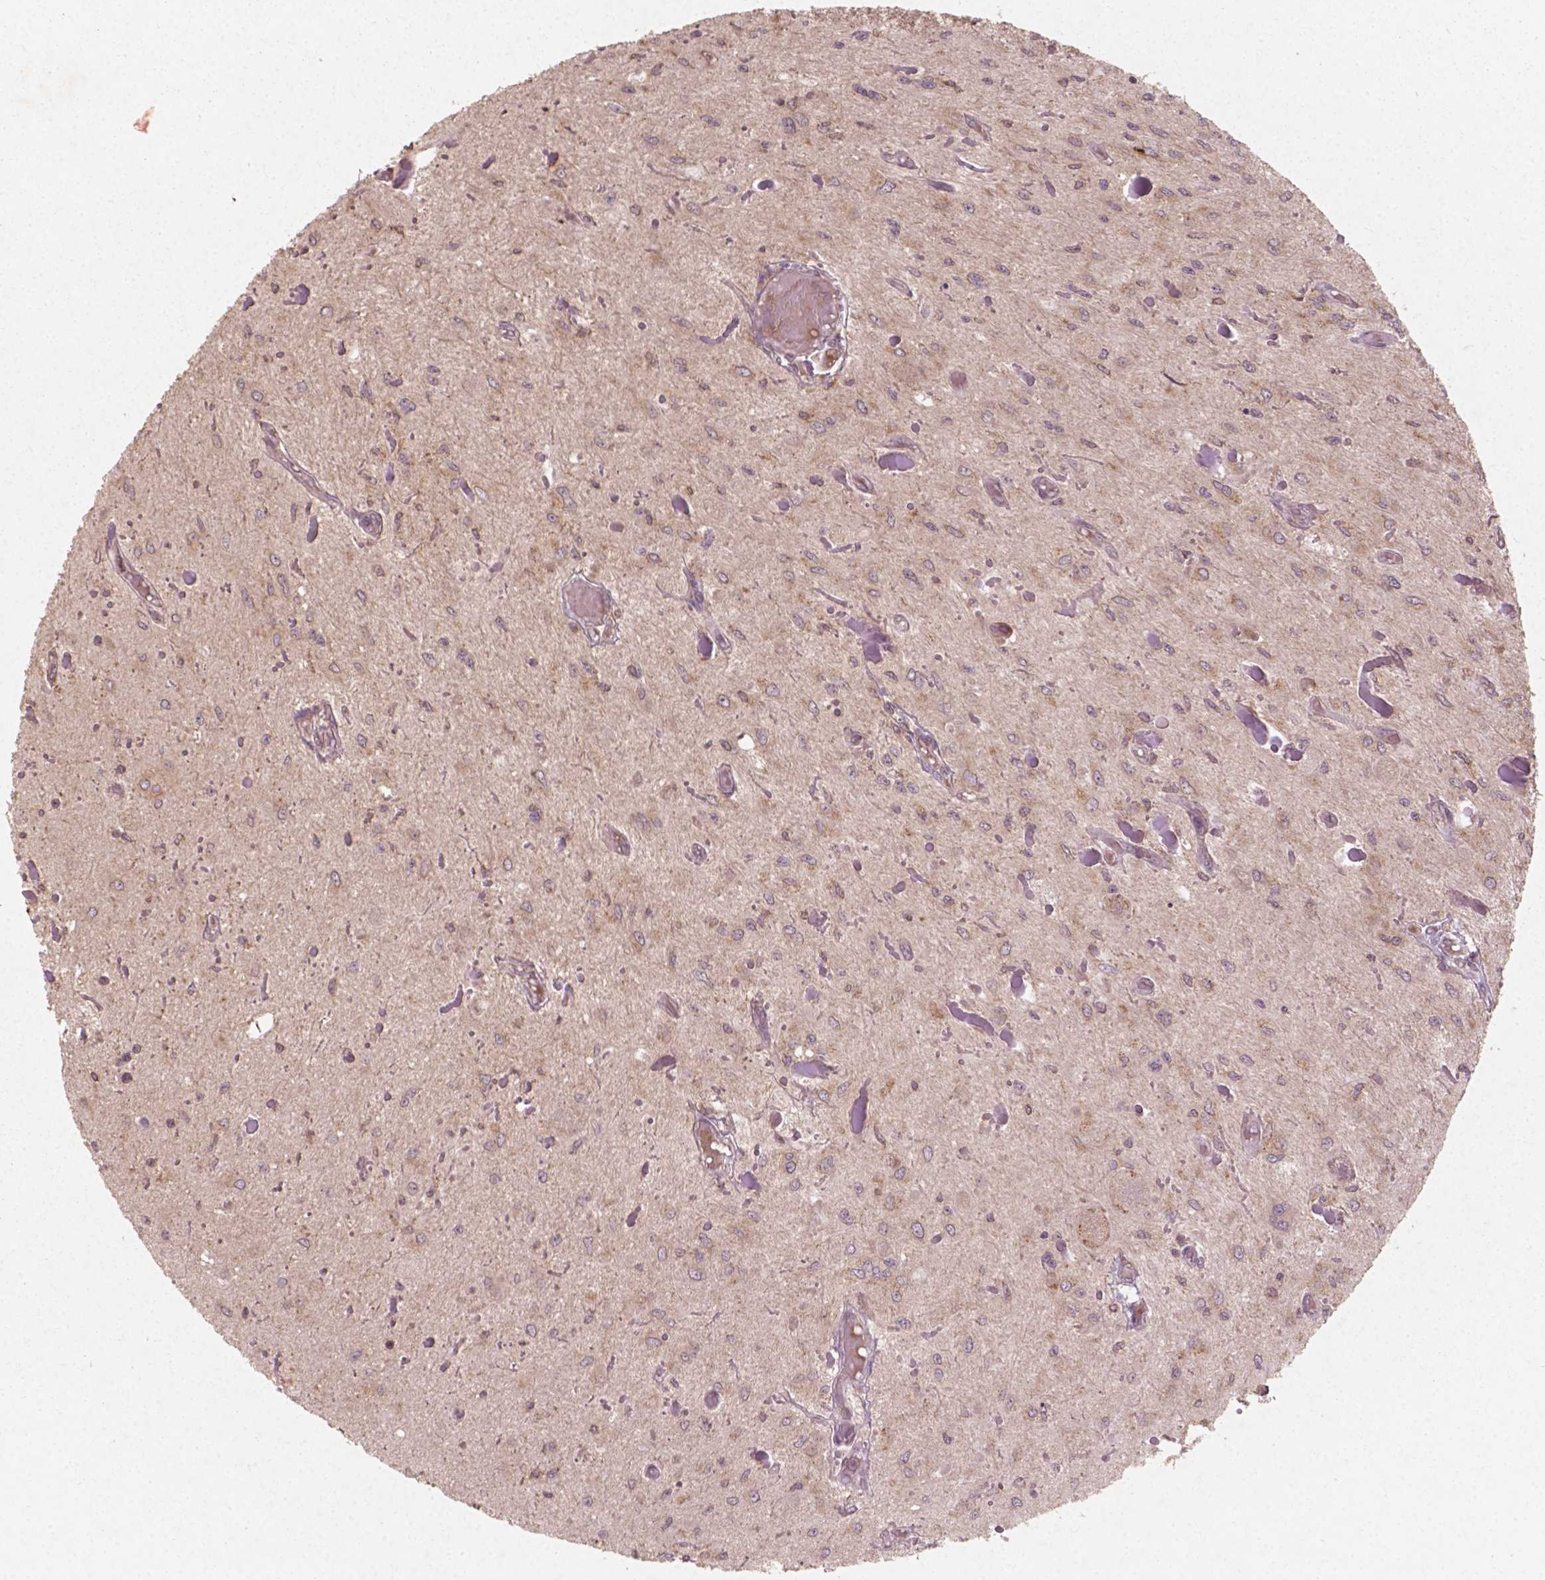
{"staining": {"intensity": "negative", "quantity": "none", "location": "none"}, "tissue": "glioma", "cell_type": "Tumor cells", "image_type": "cancer", "snomed": [{"axis": "morphology", "description": "Glioma, malignant, Low grade"}, {"axis": "topography", "description": "Cerebellum"}], "caption": "A high-resolution micrograph shows IHC staining of low-grade glioma (malignant), which reveals no significant staining in tumor cells.", "gene": "CYFIP2", "patient": {"sex": "female", "age": 14}}